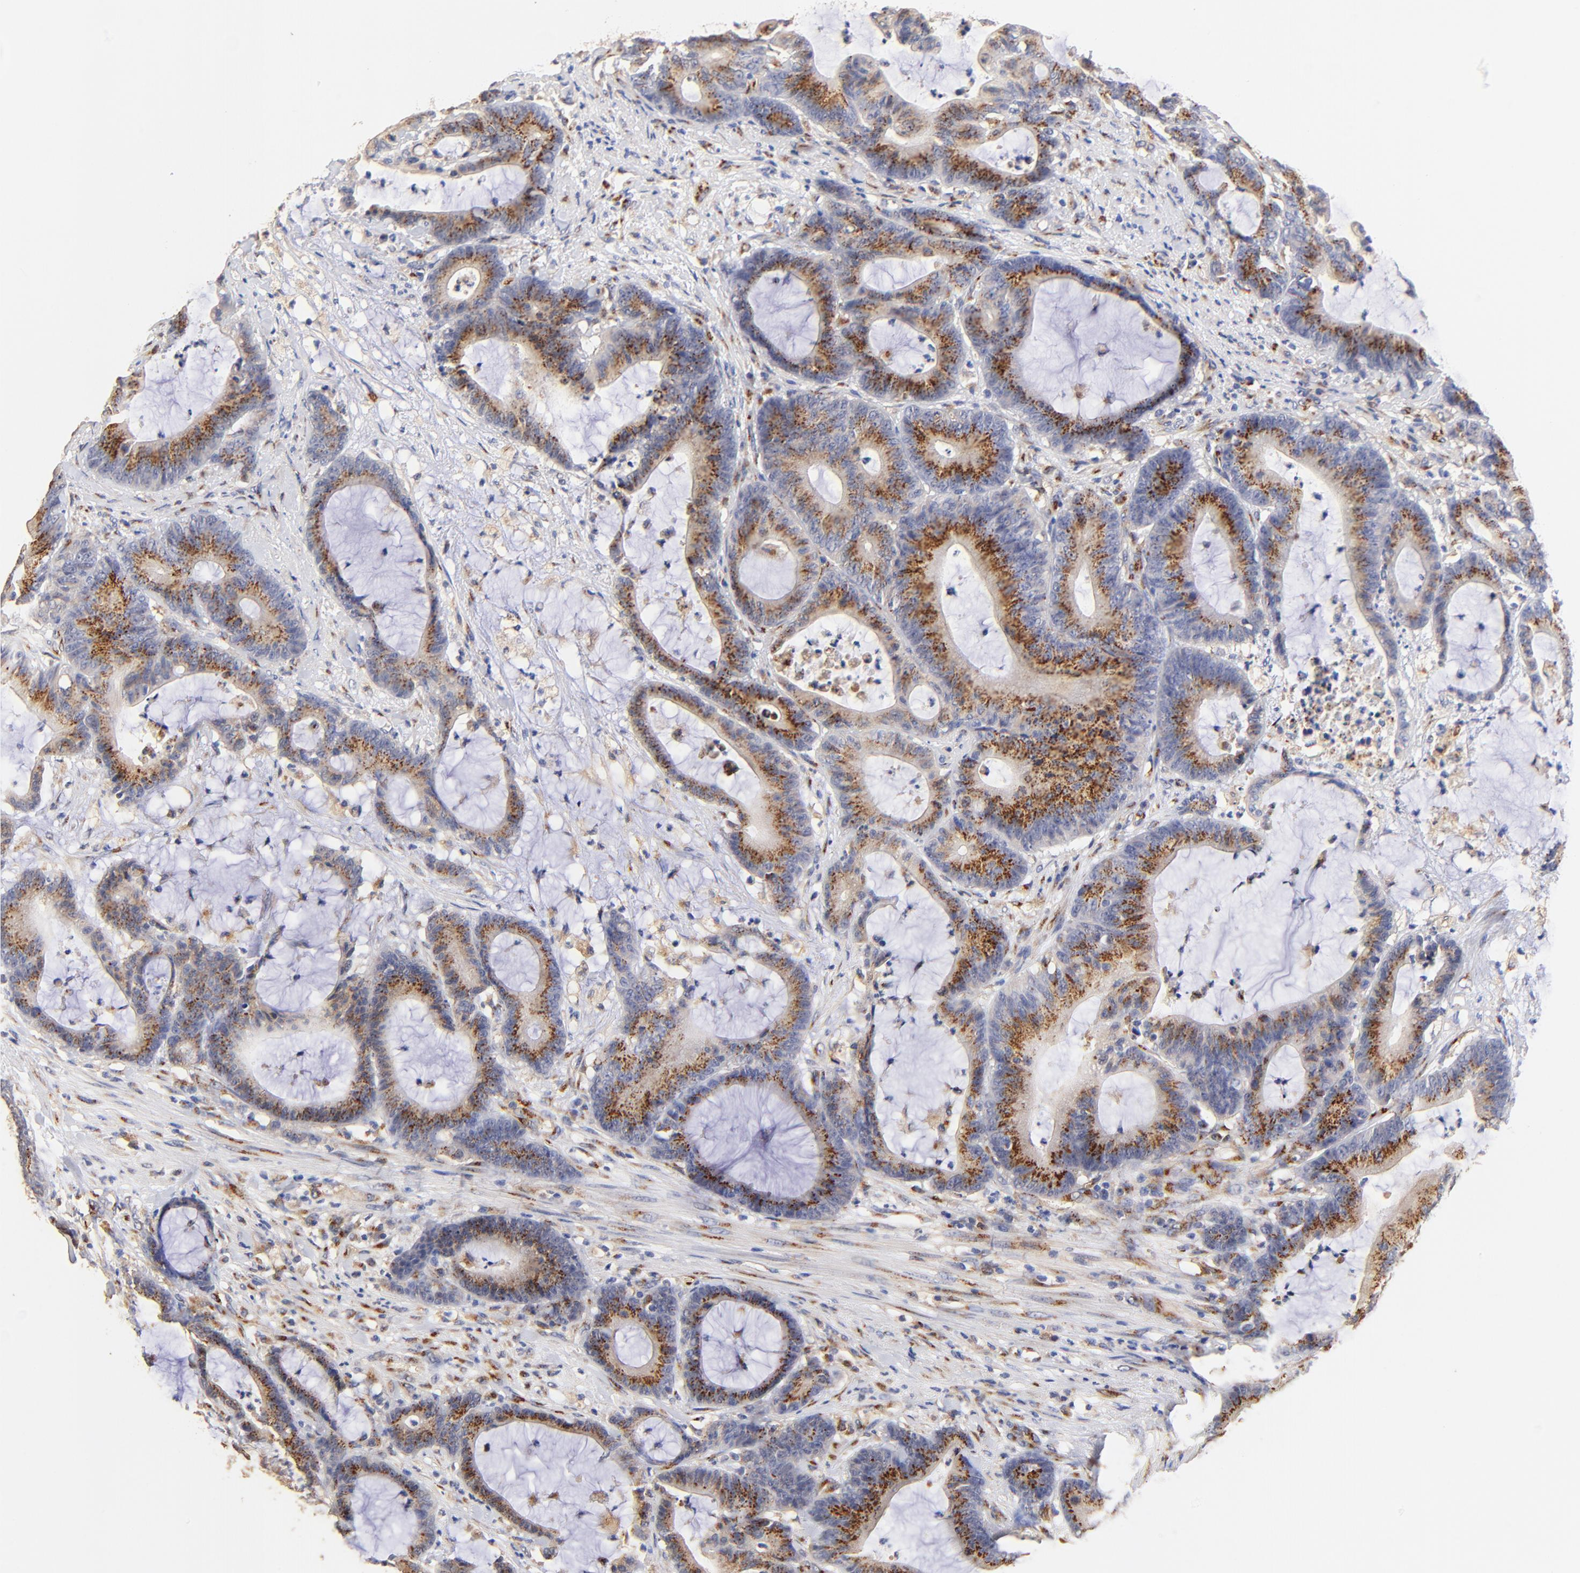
{"staining": {"intensity": "moderate", "quantity": ">75%", "location": "cytoplasmic/membranous"}, "tissue": "colorectal cancer", "cell_type": "Tumor cells", "image_type": "cancer", "snomed": [{"axis": "morphology", "description": "Adenocarcinoma, NOS"}, {"axis": "topography", "description": "Colon"}], "caption": "Tumor cells demonstrate medium levels of moderate cytoplasmic/membranous positivity in about >75% of cells in human colorectal adenocarcinoma.", "gene": "FMNL3", "patient": {"sex": "female", "age": 84}}